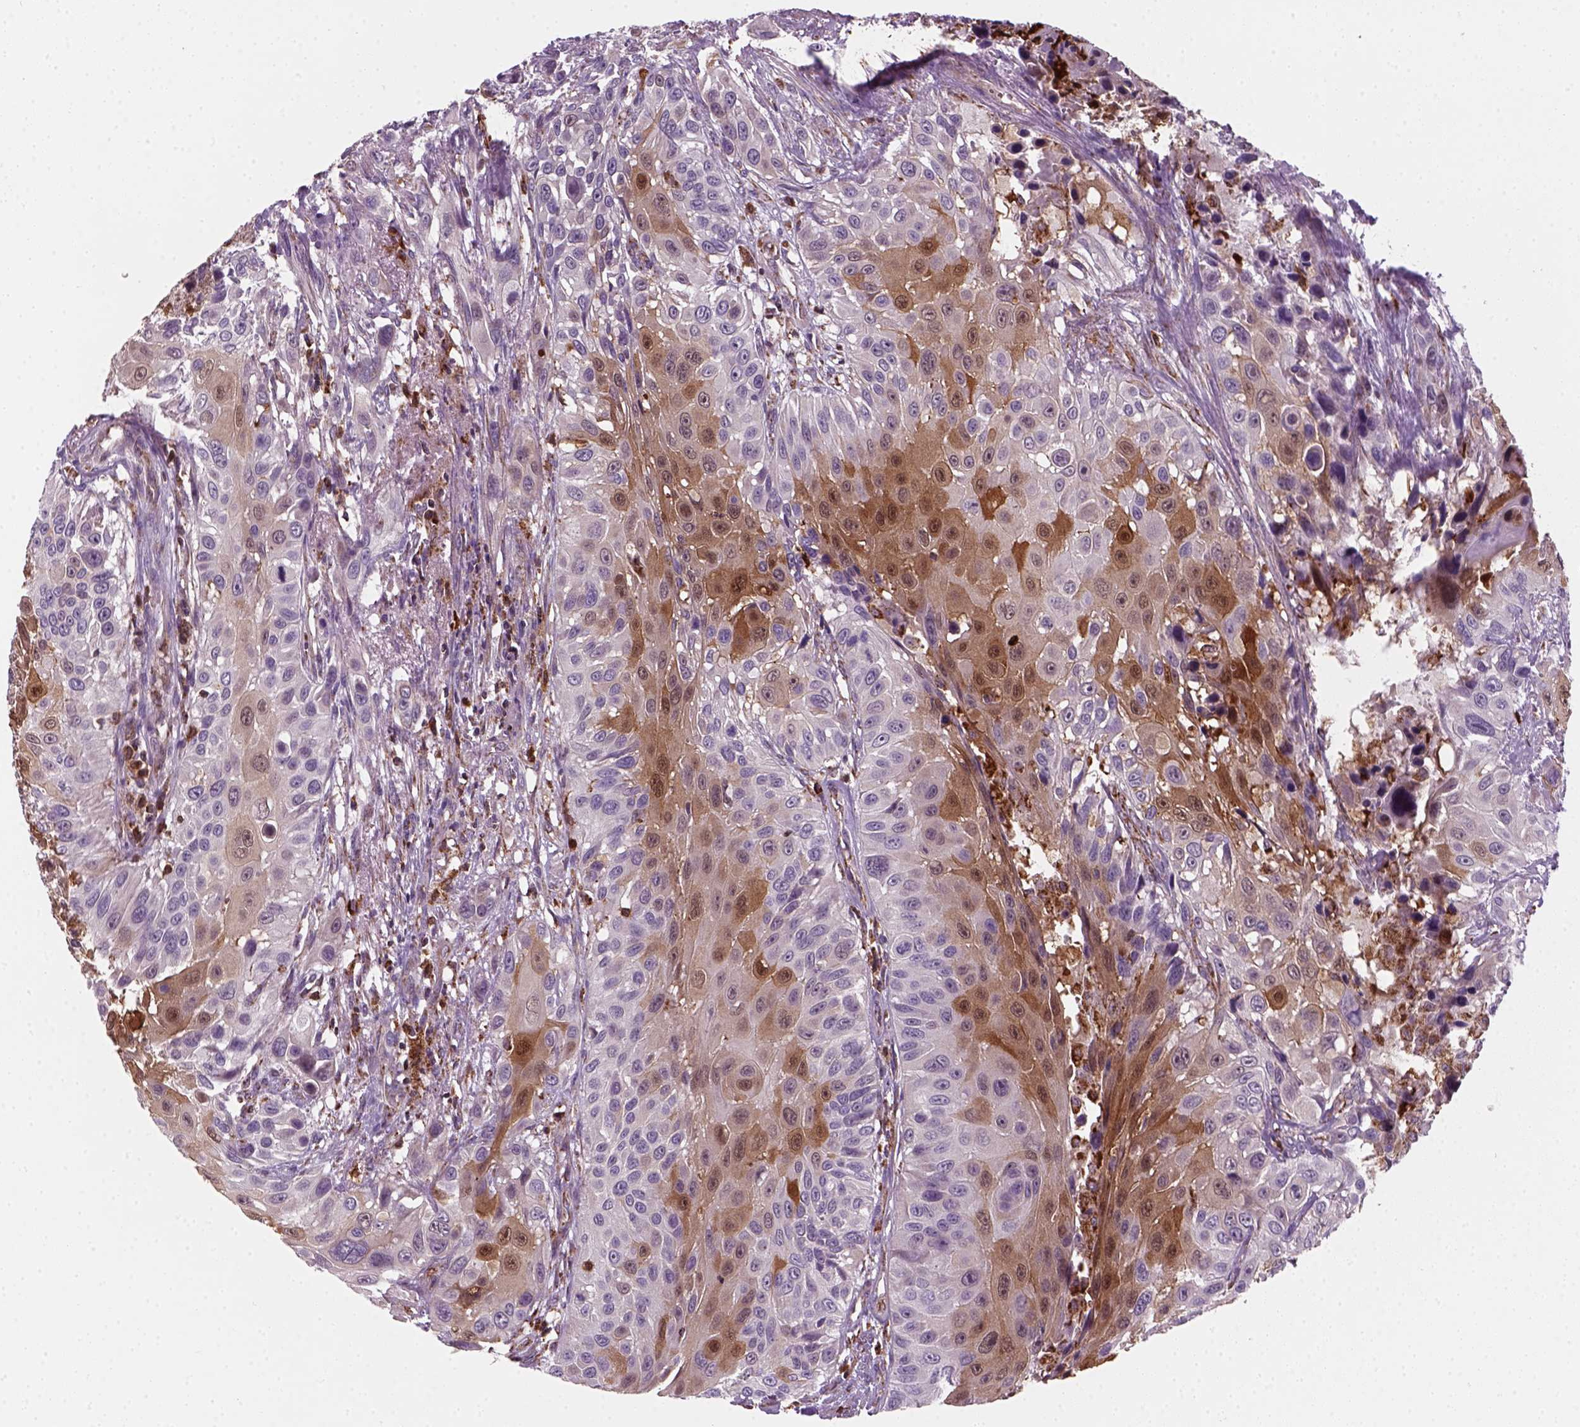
{"staining": {"intensity": "moderate", "quantity": "<25%", "location": "cytoplasmic/membranous"}, "tissue": "urothelial cancer", "cell_type": "Tumor cells", "image_type": "cancer", "snomed": [{"axis": "morphology", "description": "Urothelial carcinoma, NOS"}, {"axis": "topography", "description": "Urinary bladder"}], "caption": "IHC image of neoplastic tissue: human urothelial cancer stained using IHC displays low levels of moderate protein expression localized specifically in the cytoplasmic/membranous of tumor cells, appearing as a cytoplasmic/membranous brown color.", "gene": "NUDT16L1", "patient": {"sex": "male", "age": 55}}